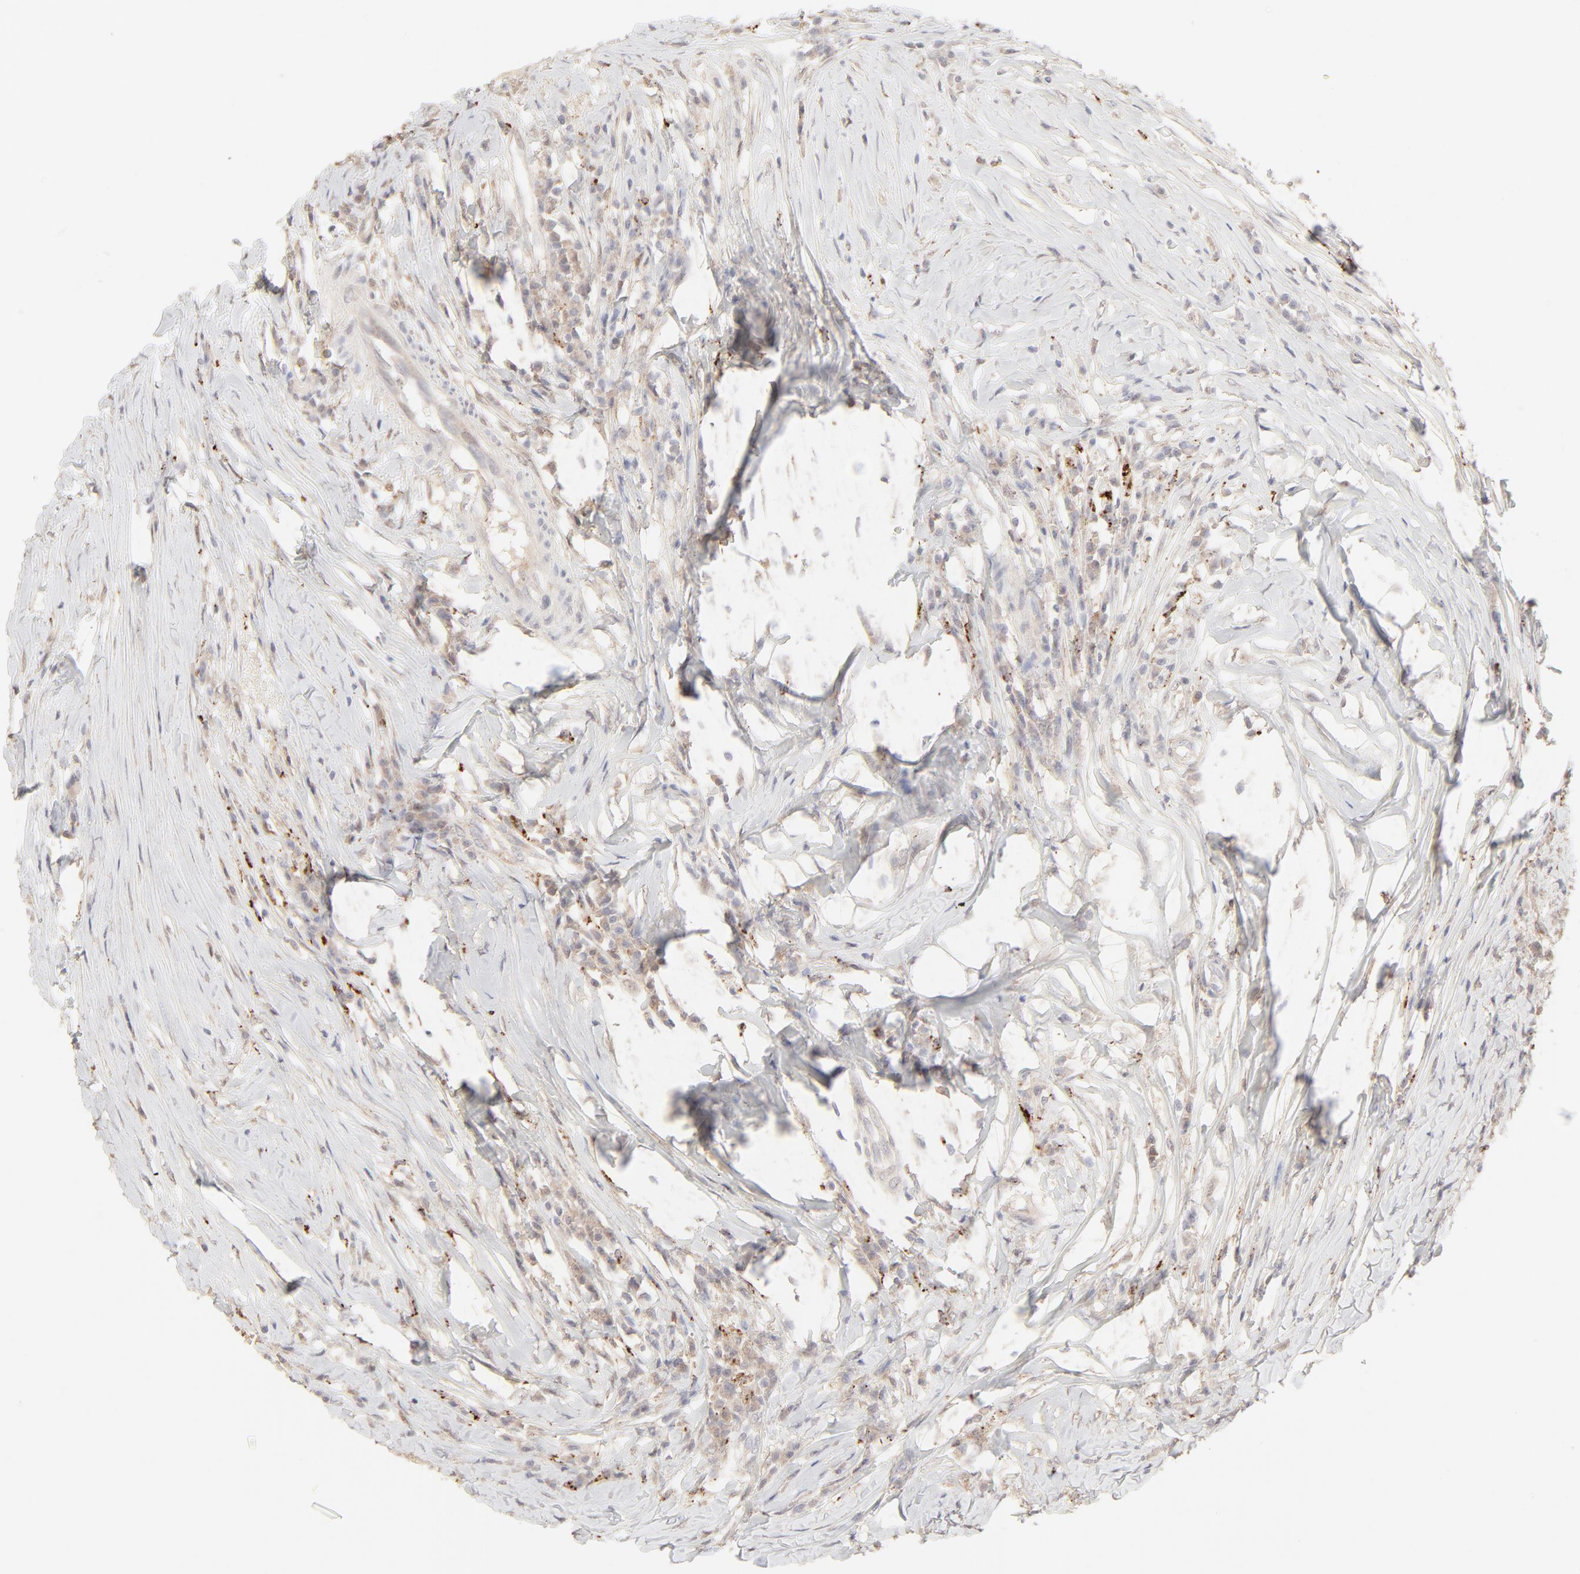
{"staining": {"intensity": "weak", "quantity": ">75%", "location": "cytoplasmic/membranous"}, "tissue": "head and neck cancer", "cell_type": "Tumor cells", "image_type": "cancer", "snomed": [{"axis": "morphology", "description": "Adenocarcinoma, NOS"}, {"axis": "topography", "description": "Salivary gland"}, {"axis": "topography", "description": "Head-Neck"}], "caption": "Immunohistochemistry staining of head and neck cancer (adenocarcinoma), which reveals low levels of weak cytoplasmic/membranous staining in about >75% of tumor cells indicating weak cytoplasmic/membranous protein positivity. The staining was performed using DAB (brown) for protein detection and nuclei were counterstained in hematoxylin (blue).", "gene": "LGALS2", "patient": {"sex": "female", "age": 65}}